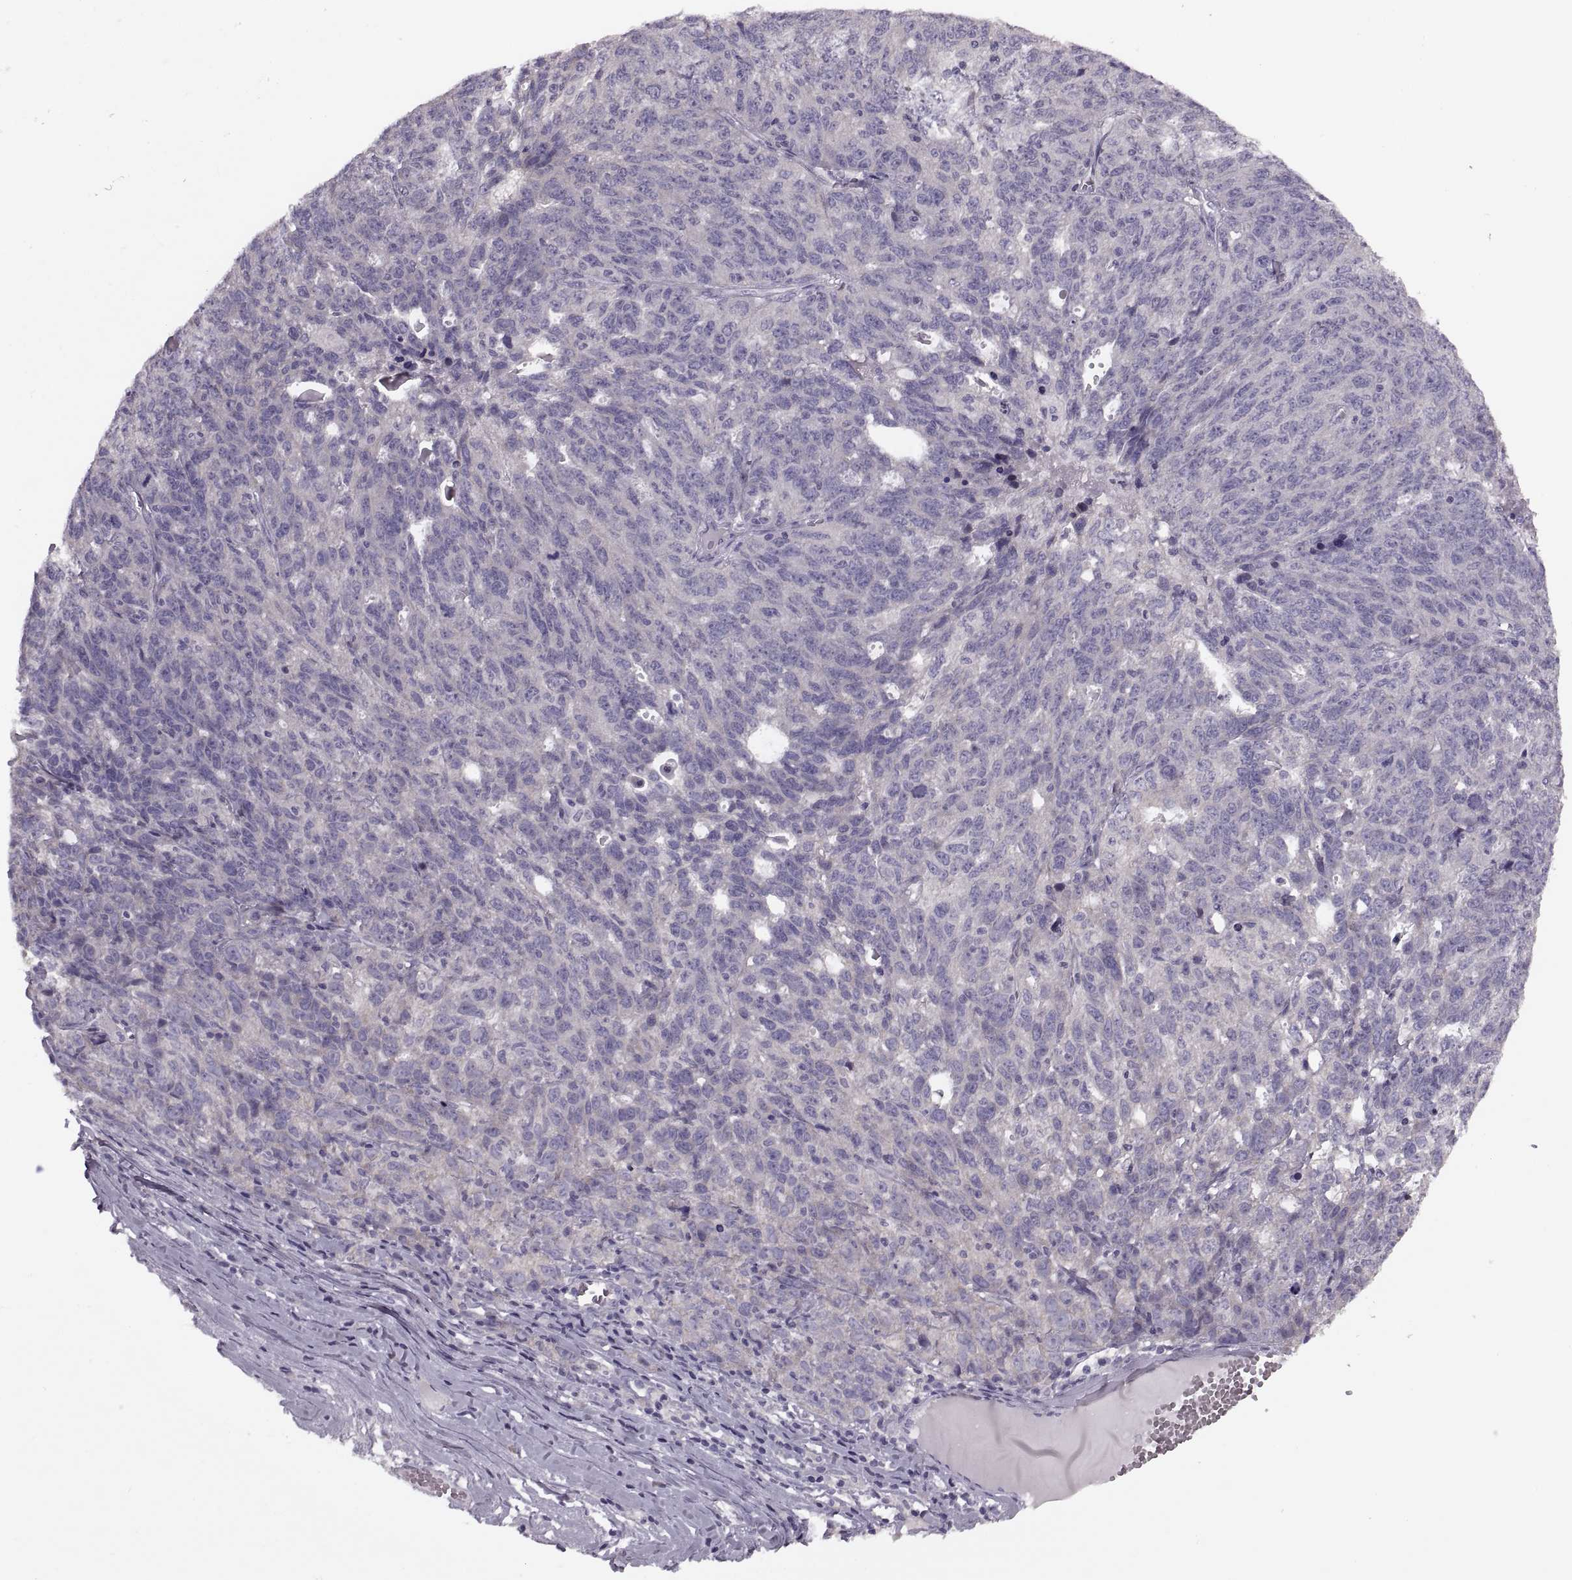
{"staining": {"intensity": "negative", "quantity": "none", "location": "none"}, "tissue": "ovarian cancer", "cell_type": "Tumor cells", "image_type": "cancer", "snomed": [{"axis": "morphology", "description": "Cystadenocarcinoma, serous, NOS"}, {"axis": "topography", "description": "Ovary"}], "caption": "Tumor cells are negative for protein expression in human ovarian cancer (serous cystadenocarcinoma).", "gene": "PRSS54", "patient": {"sex": "female", "age": 71}}